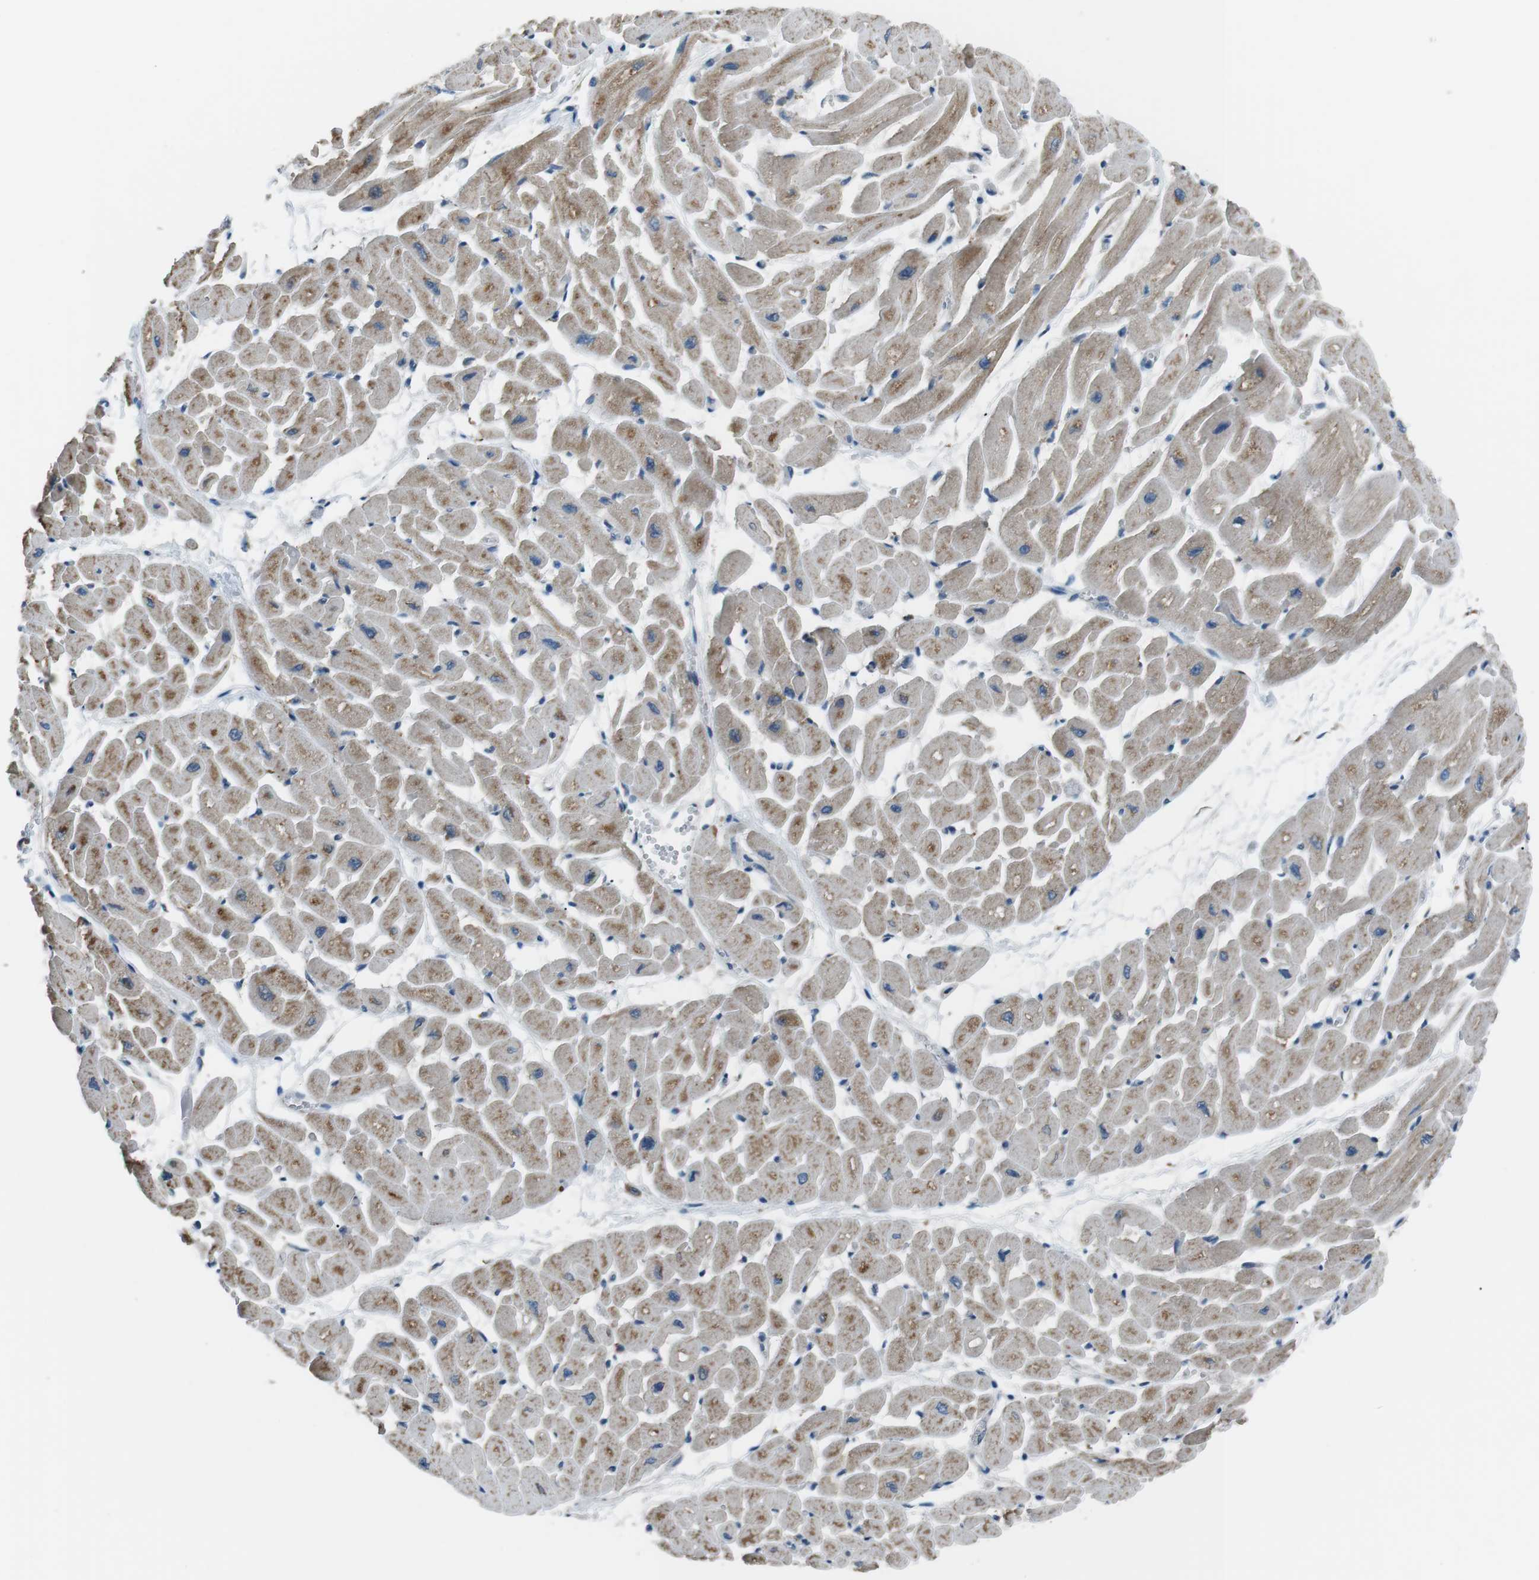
{"staining": {"intensity": "moderate", "quantity": ">75%", "location": "cytoplasmic/membranous"}, "tissue": "heart muscle", "cell_type": "Cardiomyocytes", "image_type": "normal", "snomed": [{"axis": "morphology", "description": "Normal tissue, NOS"}, {"axis": "topography", "description": "Heart"}], "caption": "Benign heart muscle was stained to show a protein in brown. There is medium levels of moderate cytoplasmic/membranous staining in approximately >75% of cardiomyocytes.", "gene": "FAM3B", "patient": {"sex": "male", "age": 45}}